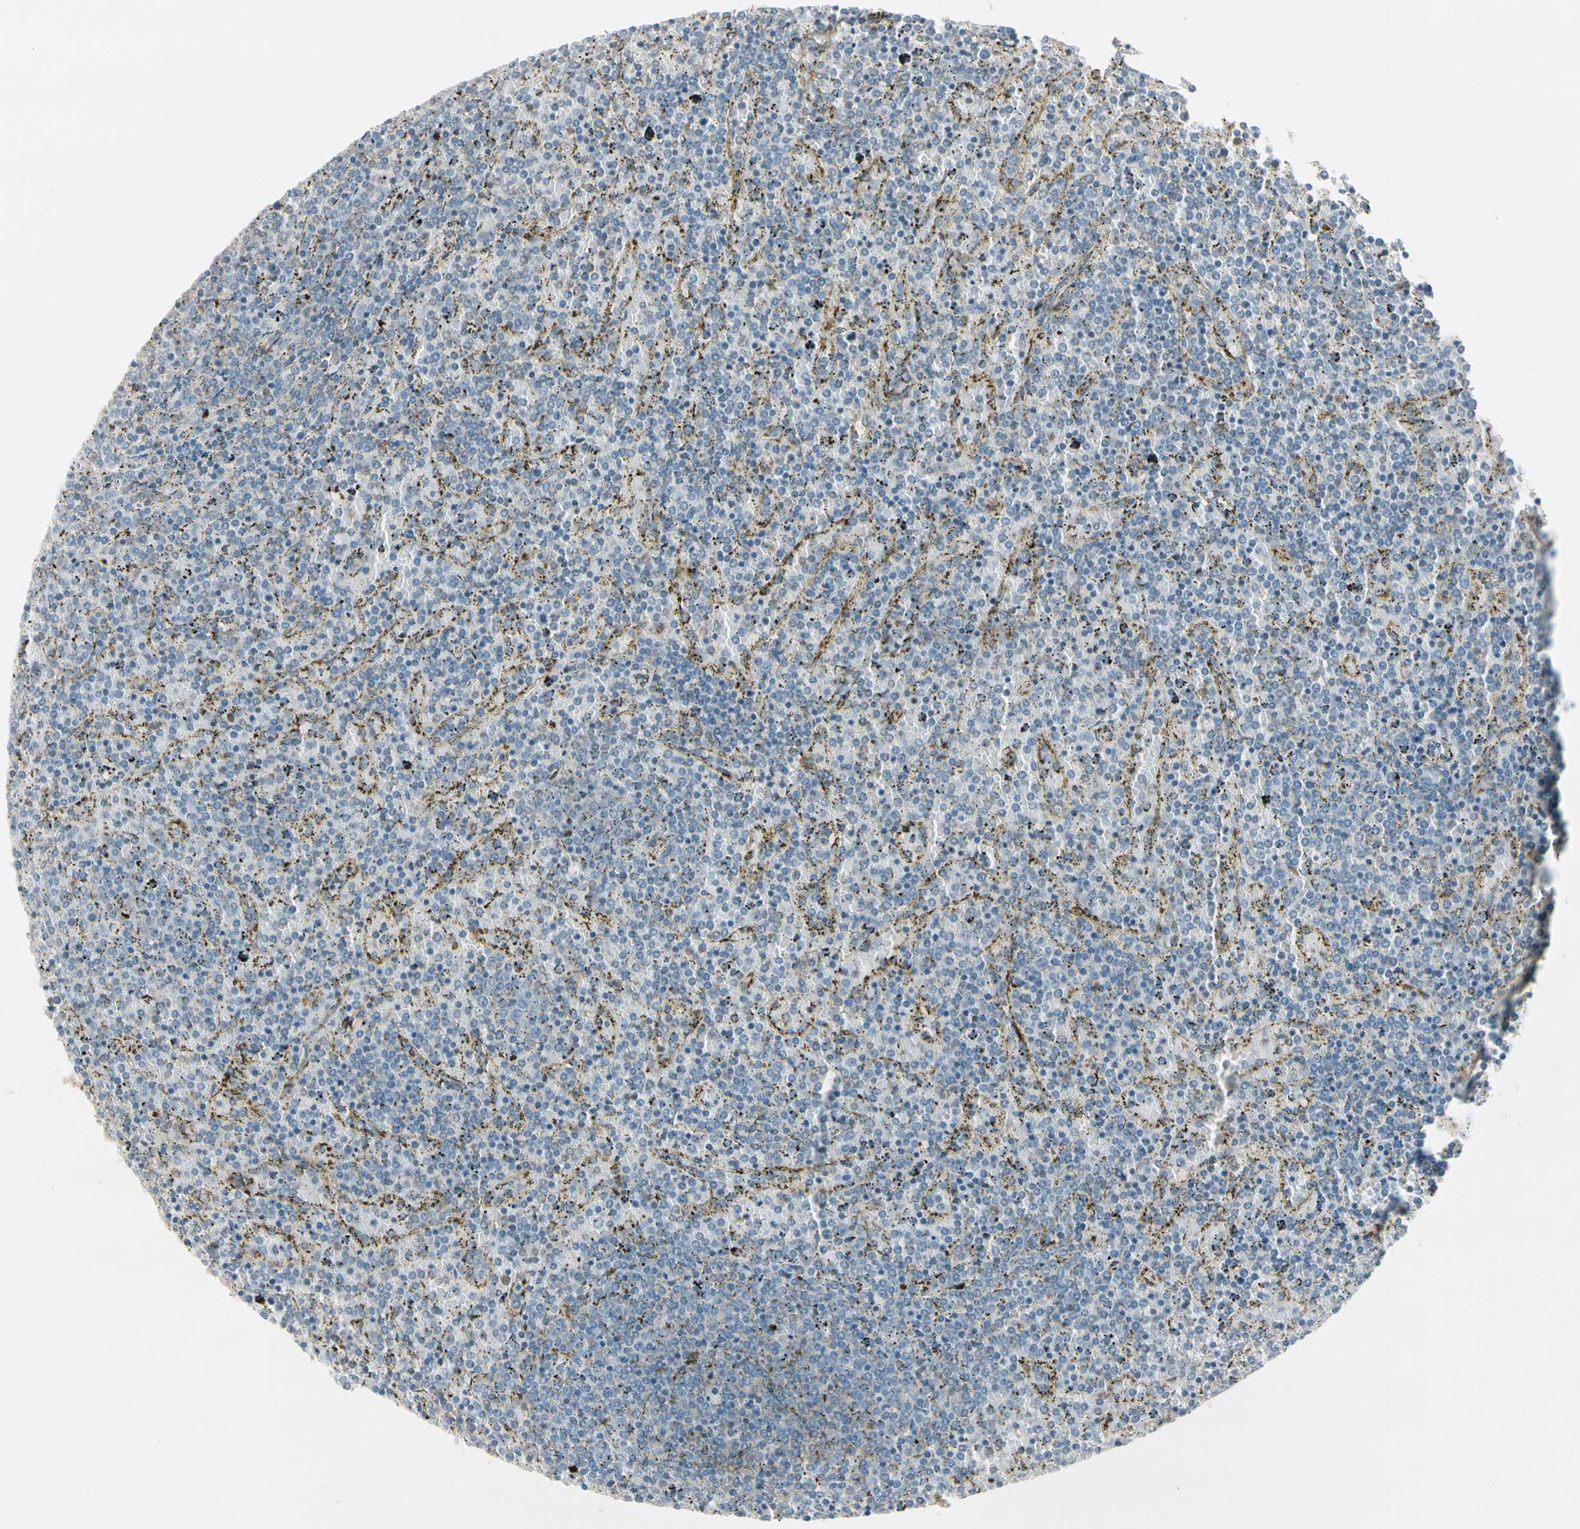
{"staining": {"intensity": "weak", "quantity": "25%-75%", "location": "cytoplasmic/membranous"}, "tissue": "lymphoma", "cell_type": "Tumor cells", "image_type": "cancer", "snomed": [{"axis": "morphology", "description": "Malignant lymphoma, non-Hodgkin's type, Low grade"}, {"axis": "topography", "description": "Spleen"}], "caption": "Low-grade malignant lymphoma, non-Hodgkin's type stained for a protein displays weak cytoplasmic/membranous positivity in tumor cells.", "gene": "AGFG1", "patient": {"sex": "female", "age": 77}}